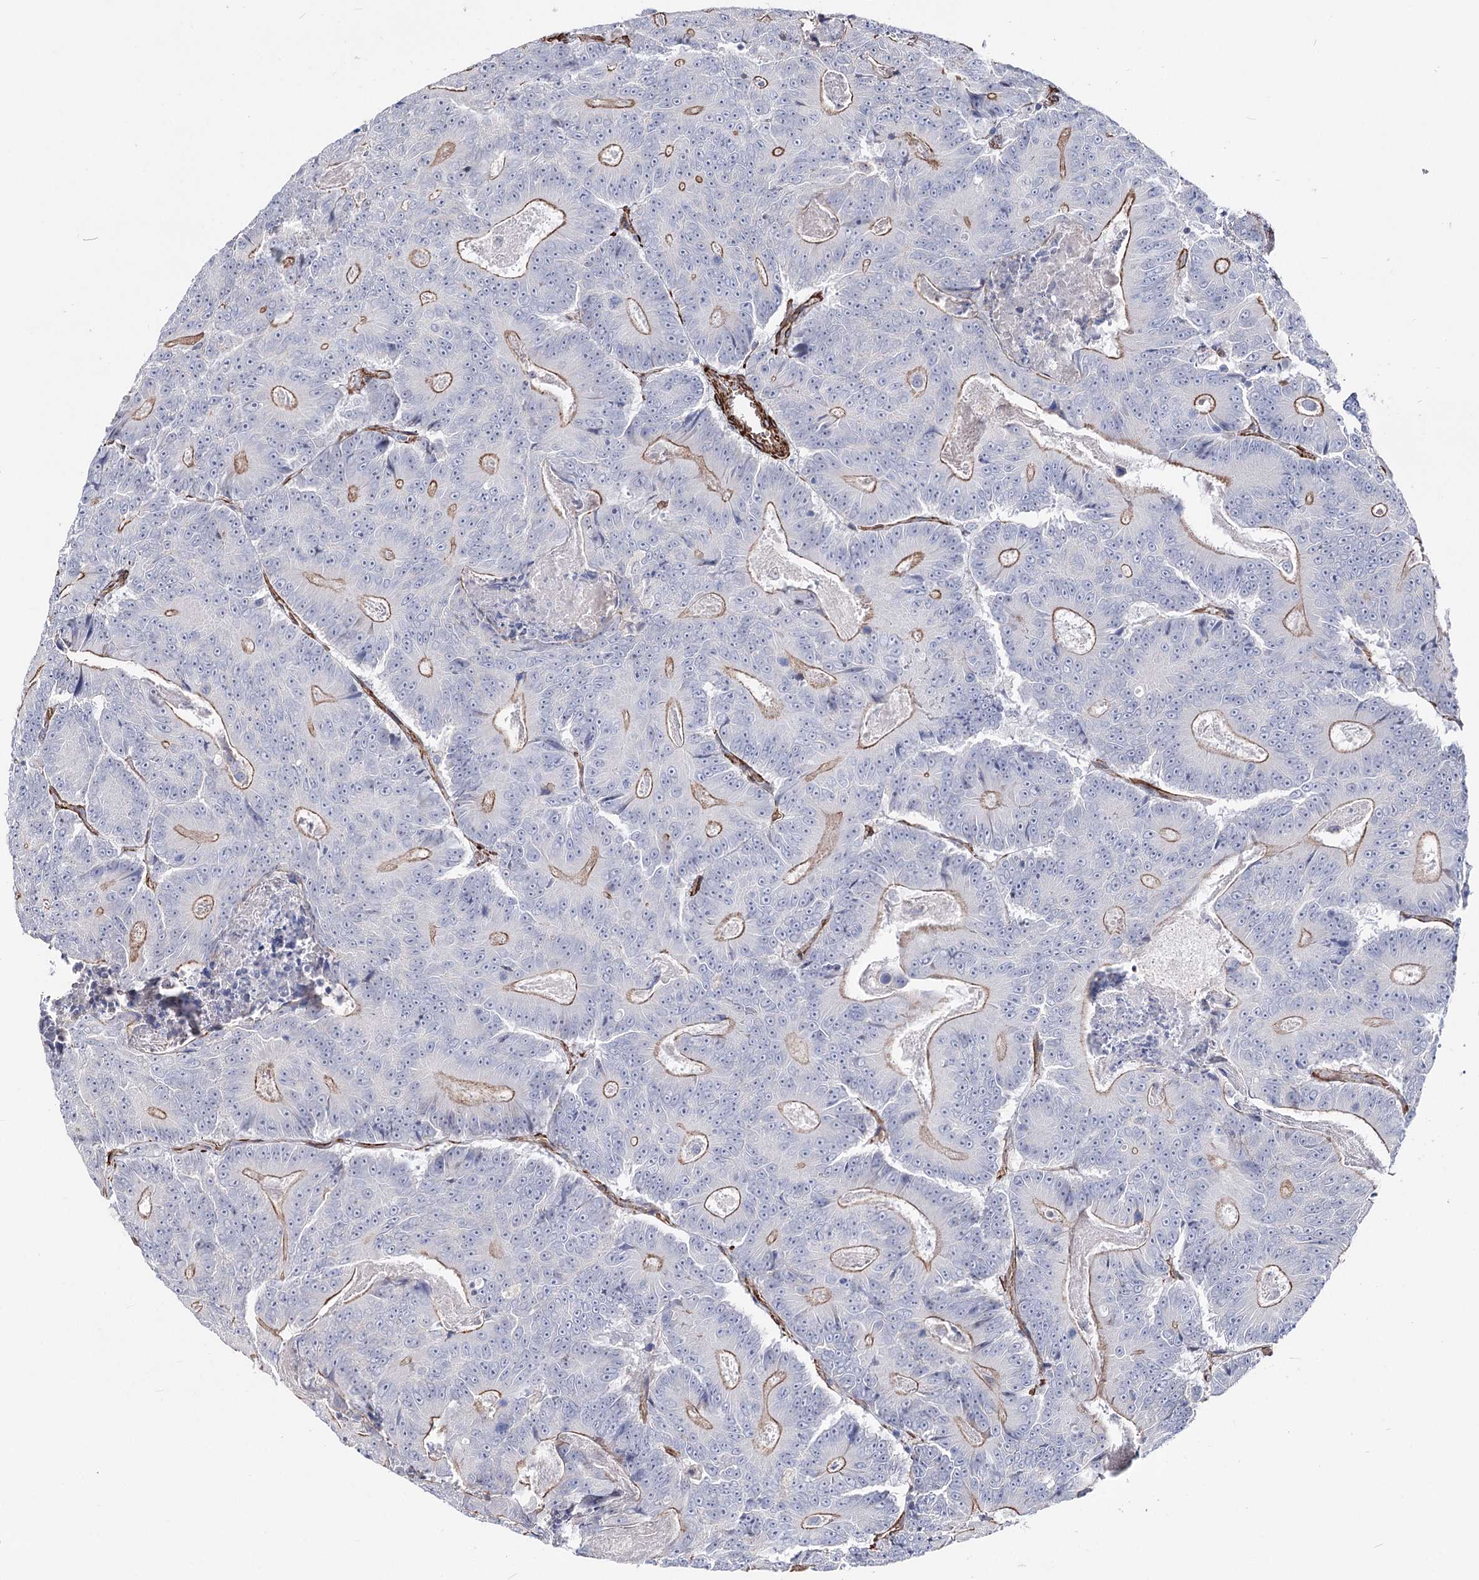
{"staining": {"intensity": "moderate", "quantity": "<25%", "location": "cytoplasmic/membranous"}, "tissue": "colorectal cancer", "cell_type": "Tumor cells", "image_type": "cancer", "snomed": [{"axis": "morphology", "description": "Adenocarcinoma, NOS"}, {"axis": "topography", "description": "Colon"}], "caption": "Protein expression analysis of colorectal cancer (adenocarcinoma) shows moderate cytoplasmic/membranous positivity in approximately <25% of tumor cells. (brown staining indicates protein expression, while blue staining denotes nuclei).", "gene": "ARHGAP20", "patient": {"sex": "male", "age": 83}}